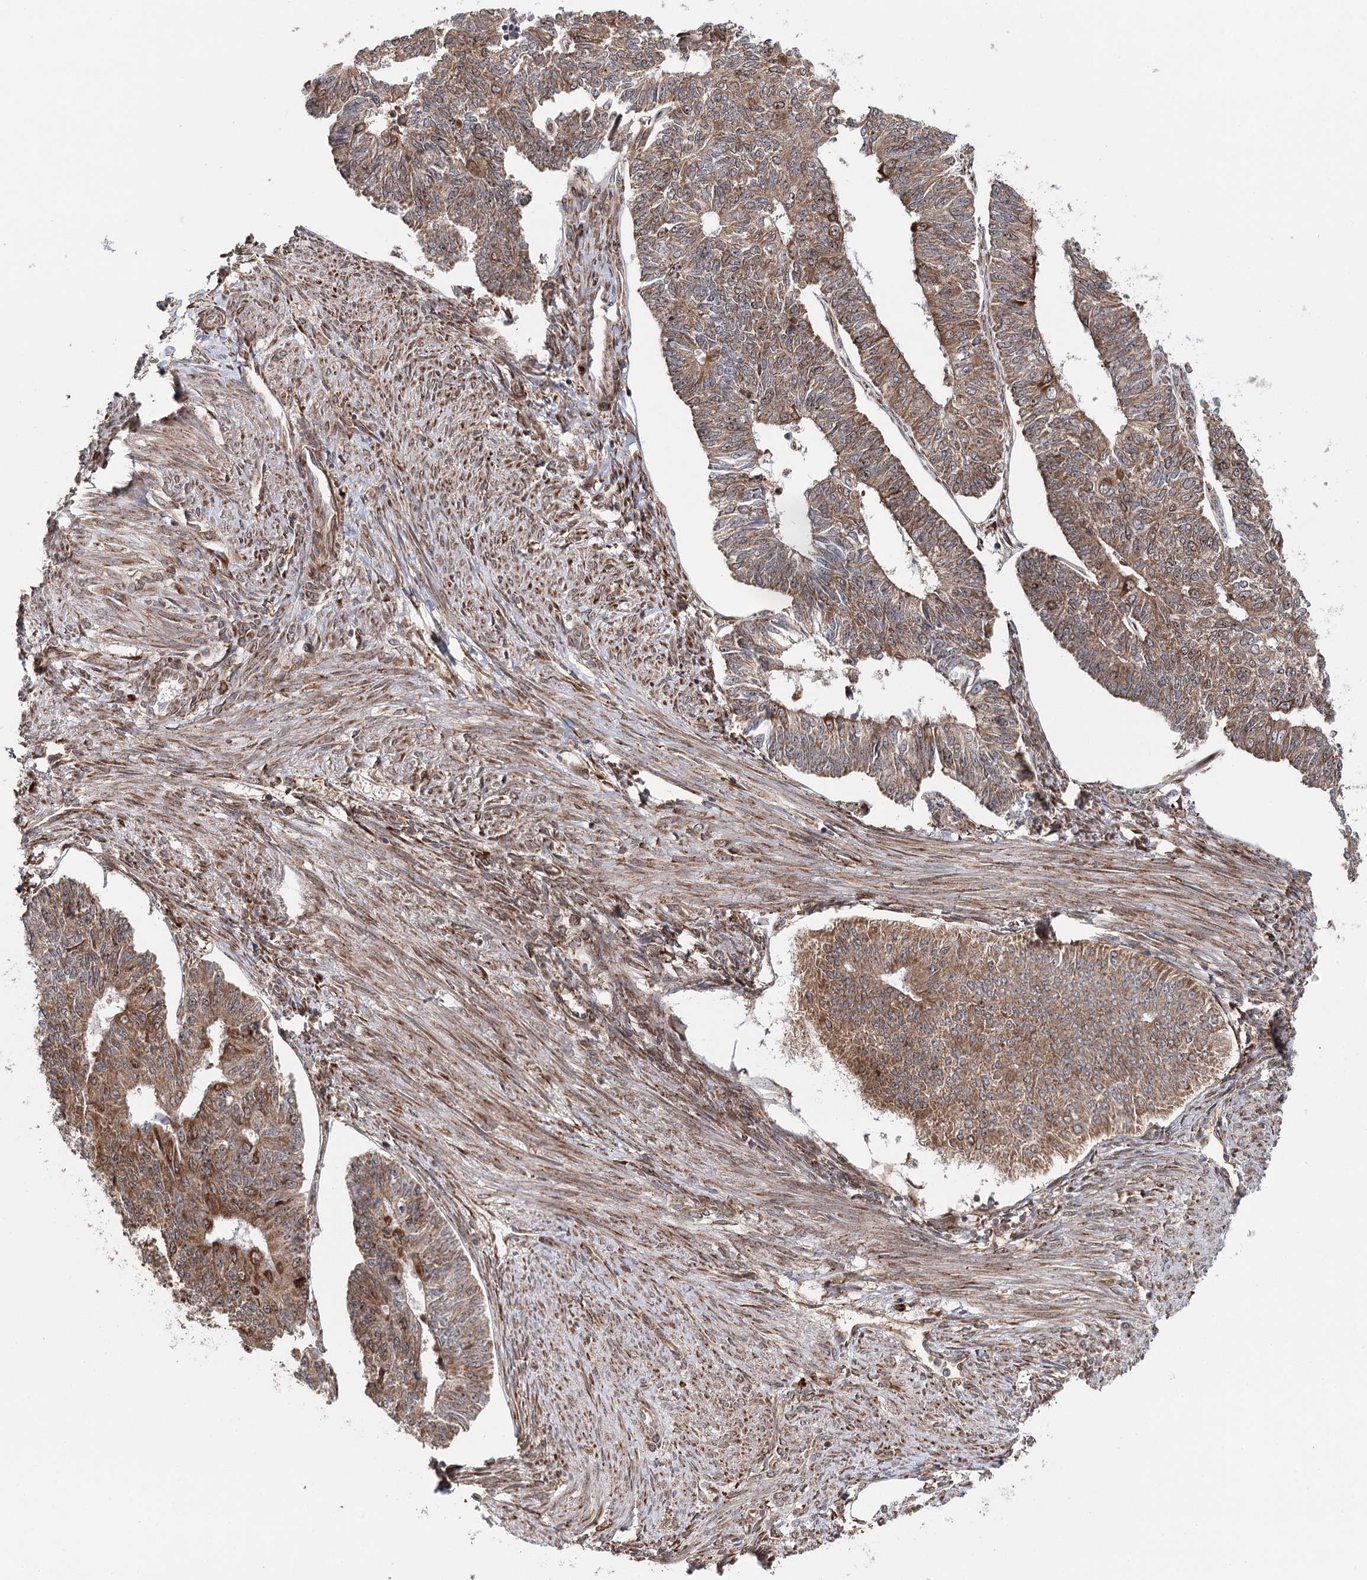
{"staining": {"intensity": "moderate", "quantity": ">75%", "location": "cytoplasmic/membranous"}, "tissue": "endometrial cancer", "cell_type": "Tumor cells", "image_type": "cancer", "snomed": [{"axis": "morphology", "description": "Adenocarcinoma, NOS"}, {"axis": "topography", "description": "Endometrium"}], "caption": "IHC (DAB) staining of human endometrial cancer (adenocarcinoma) displays moderate cytoplasmic/membranous protein expression in approximately >75% of tumor cells.", "gene": "MKNK1", "patient": {"sex": "female", "age": 32}}